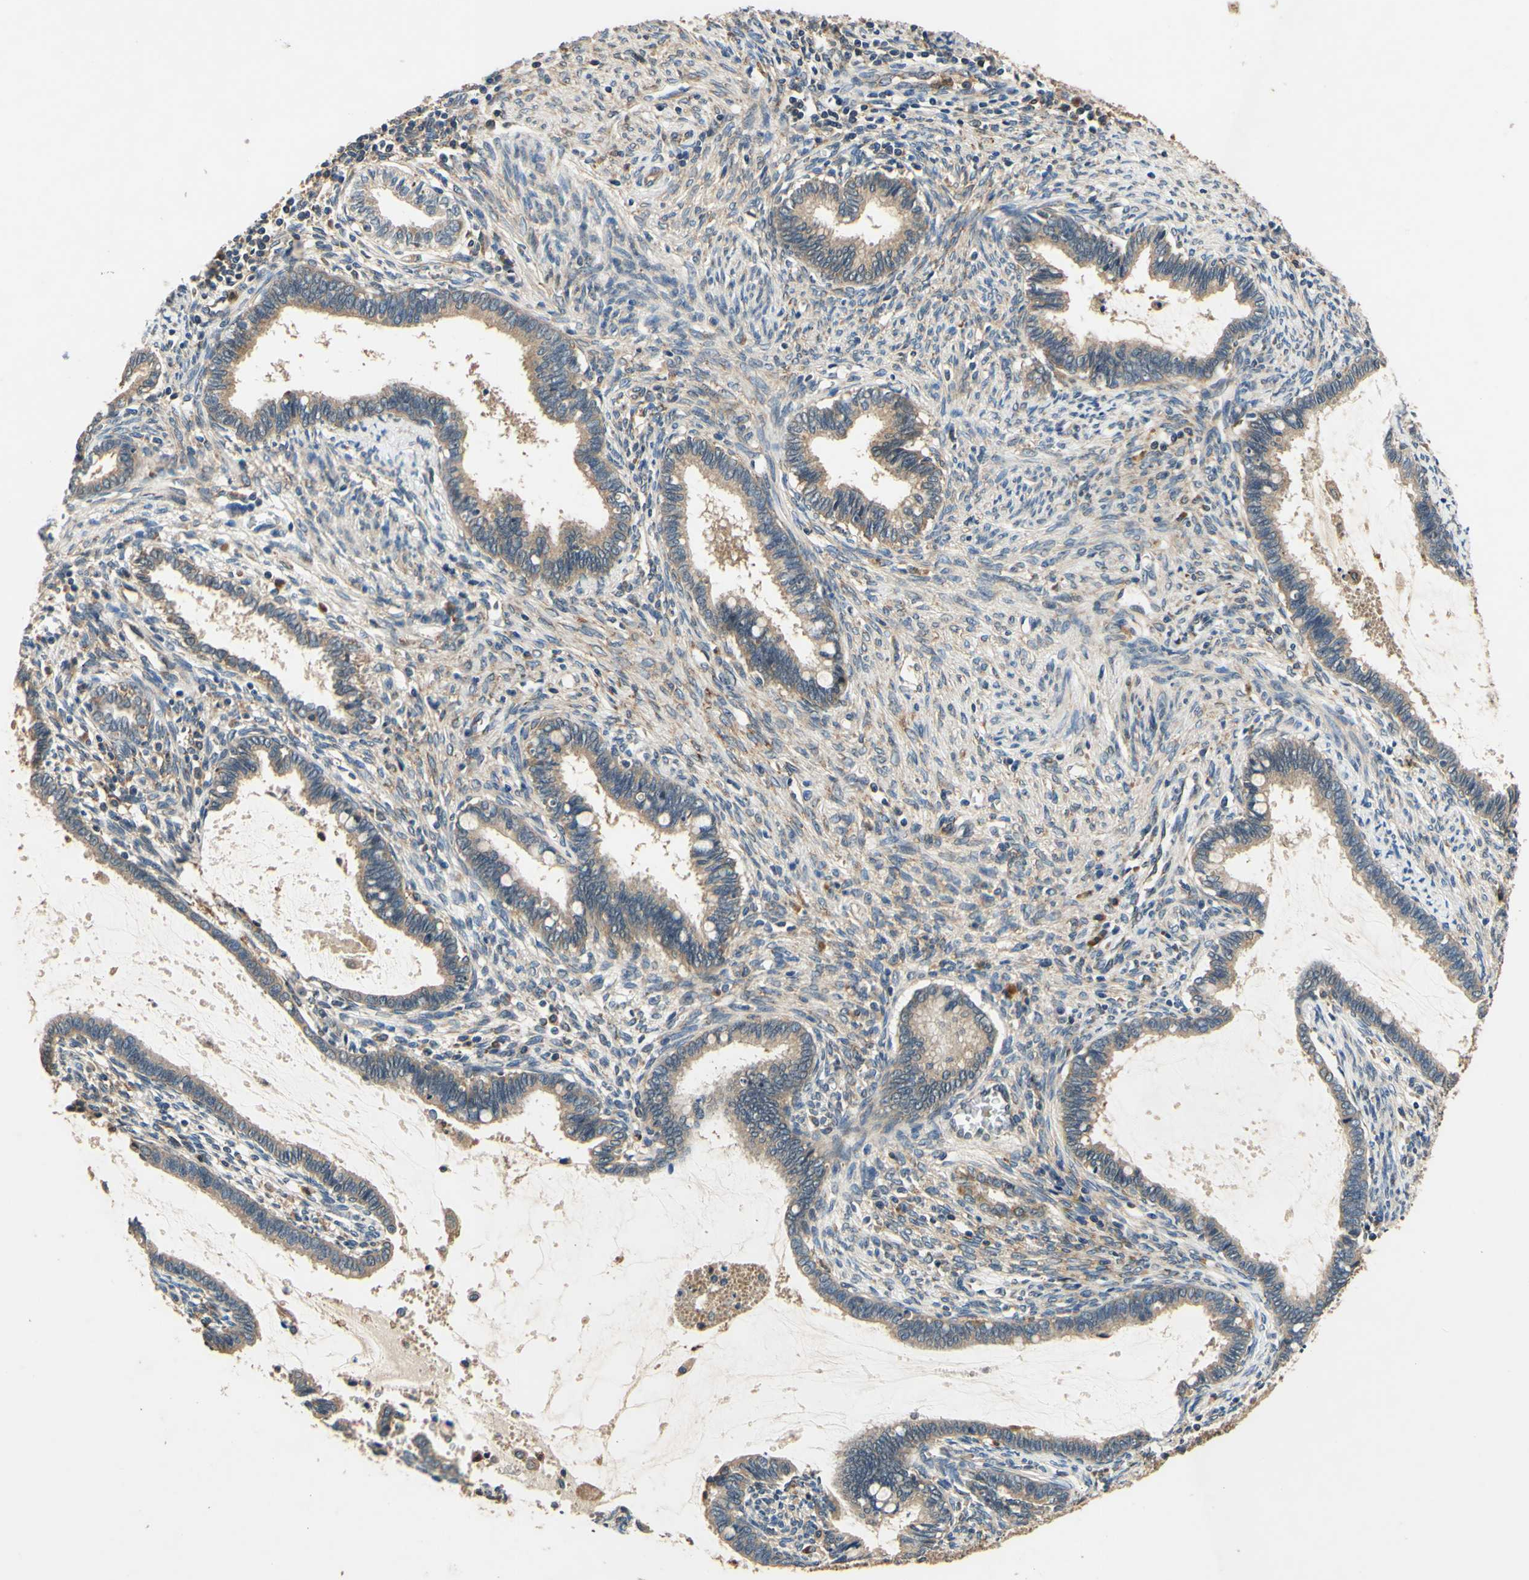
{"staining": {"intensity": "moderate", "quantity": "25%-75%", "location": "cytoplasmic/membranous"}, "tissue": "cervical cancer", "cell_type": "Tumor cells", "image_type": "cancer", "snomed": [{"axis": "morphology", "description": "Adenocarcinoma, NOS"}, {"axis": "topography", "description": "Cervix"}], "caption": "Adenocarcinoma (cervical) stained with a brown dye demonstrates moderate cytoplasmic/membranous positive staining in about 25%-75% of tumor cells.", "gene": "PLA2G4A", "patient": {"sex": "female", "age": 44}}